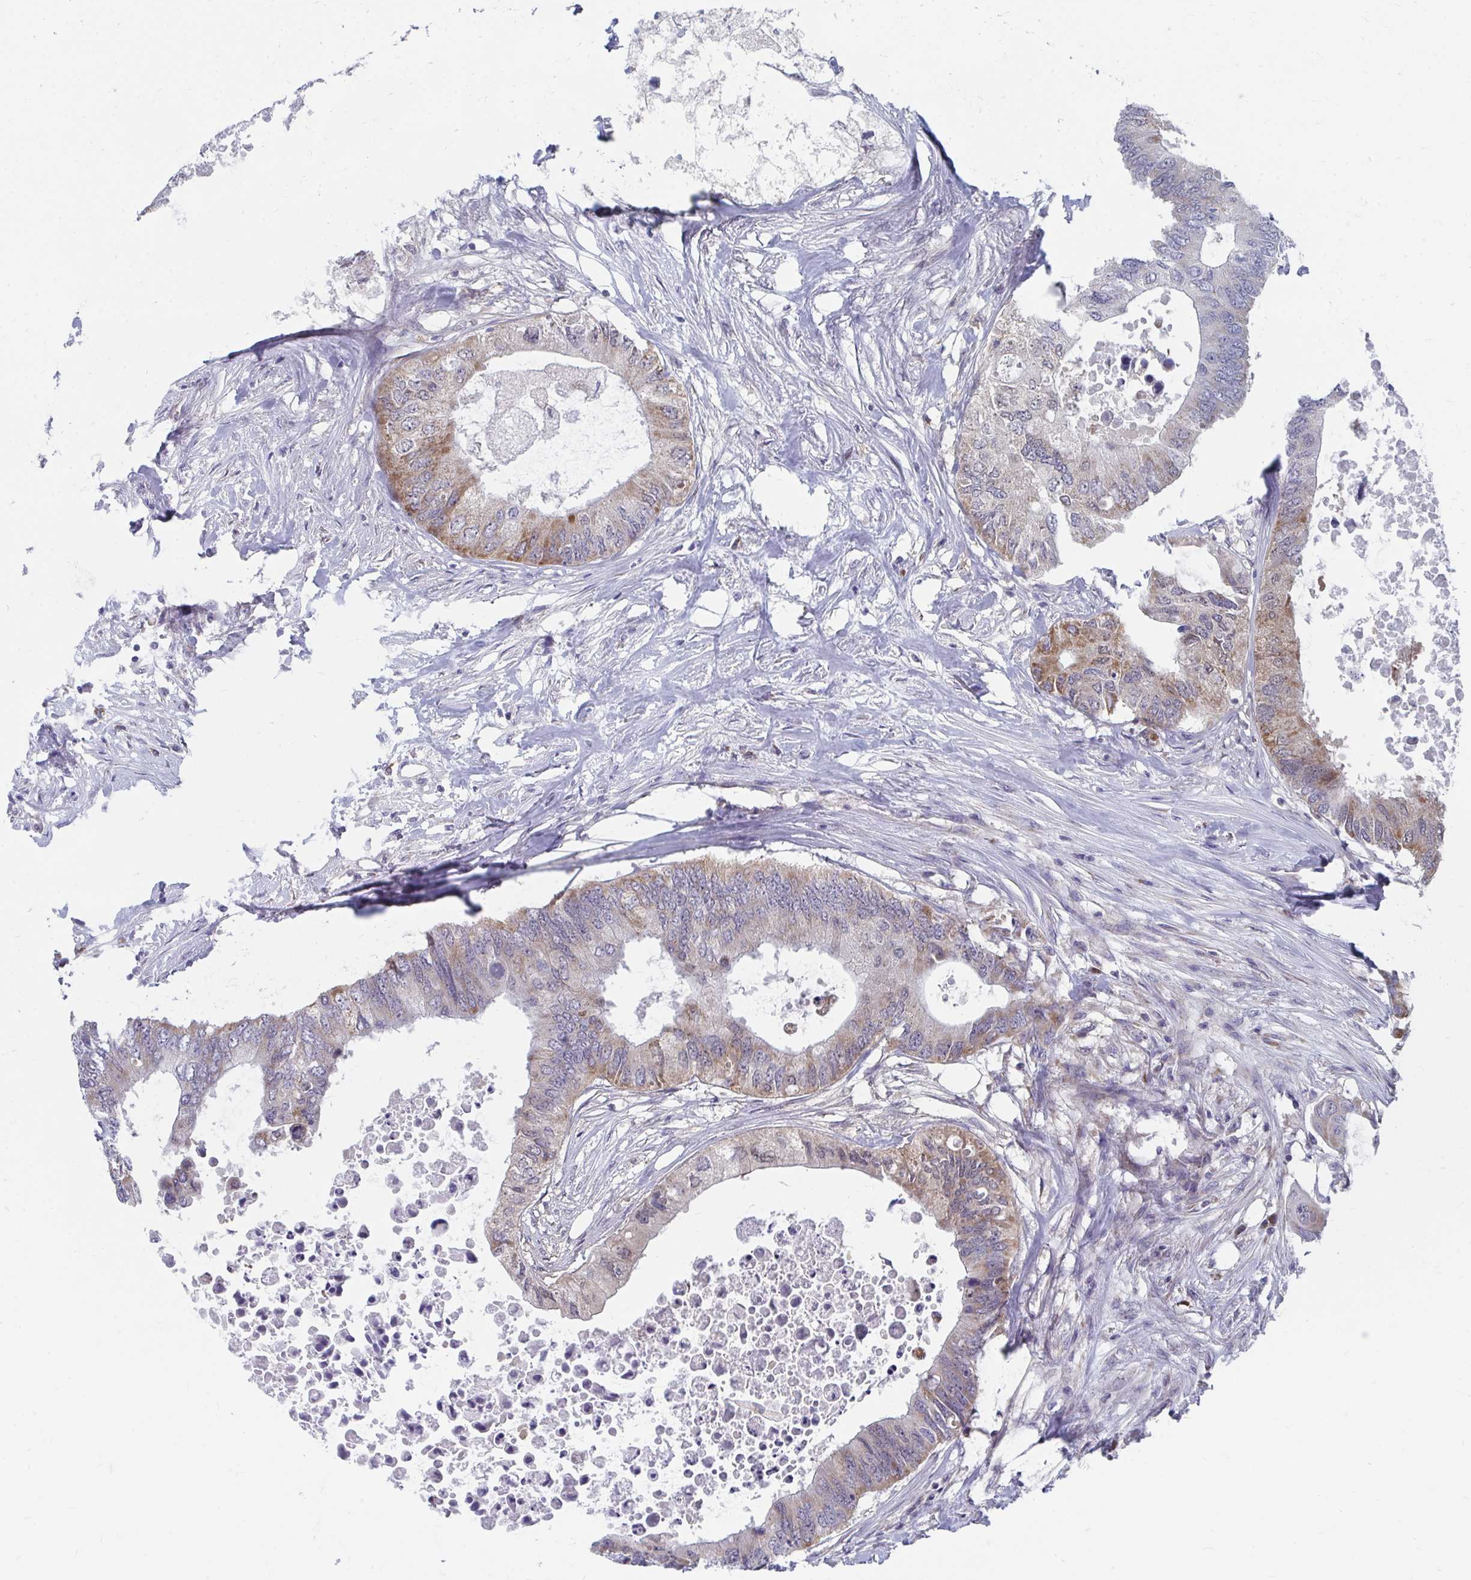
{"staining": {"intensity": "moderate", "quantity": "25%-75%", "location": "cytoplasmic/membranous"}, "tissue": "colorectal cancer", "cell_type": "Tumor cells", "image_type": "cancer", "snomed": [{"axis": "morphology", "description": "Adenocarcinoma, NOS"}, {"axis": "topography", "description": "Colon"}], "caption": "Moderate cytoplasmic/membranous staining is seen in about 25%-75% of tumor cells in colorectal cancer (adenocarcinoma). (brown staining indicates protein expression, while blue staining denotes nuclei).", "gene": "PABIR3", "patient": {"sex": "male", "age": 71}}